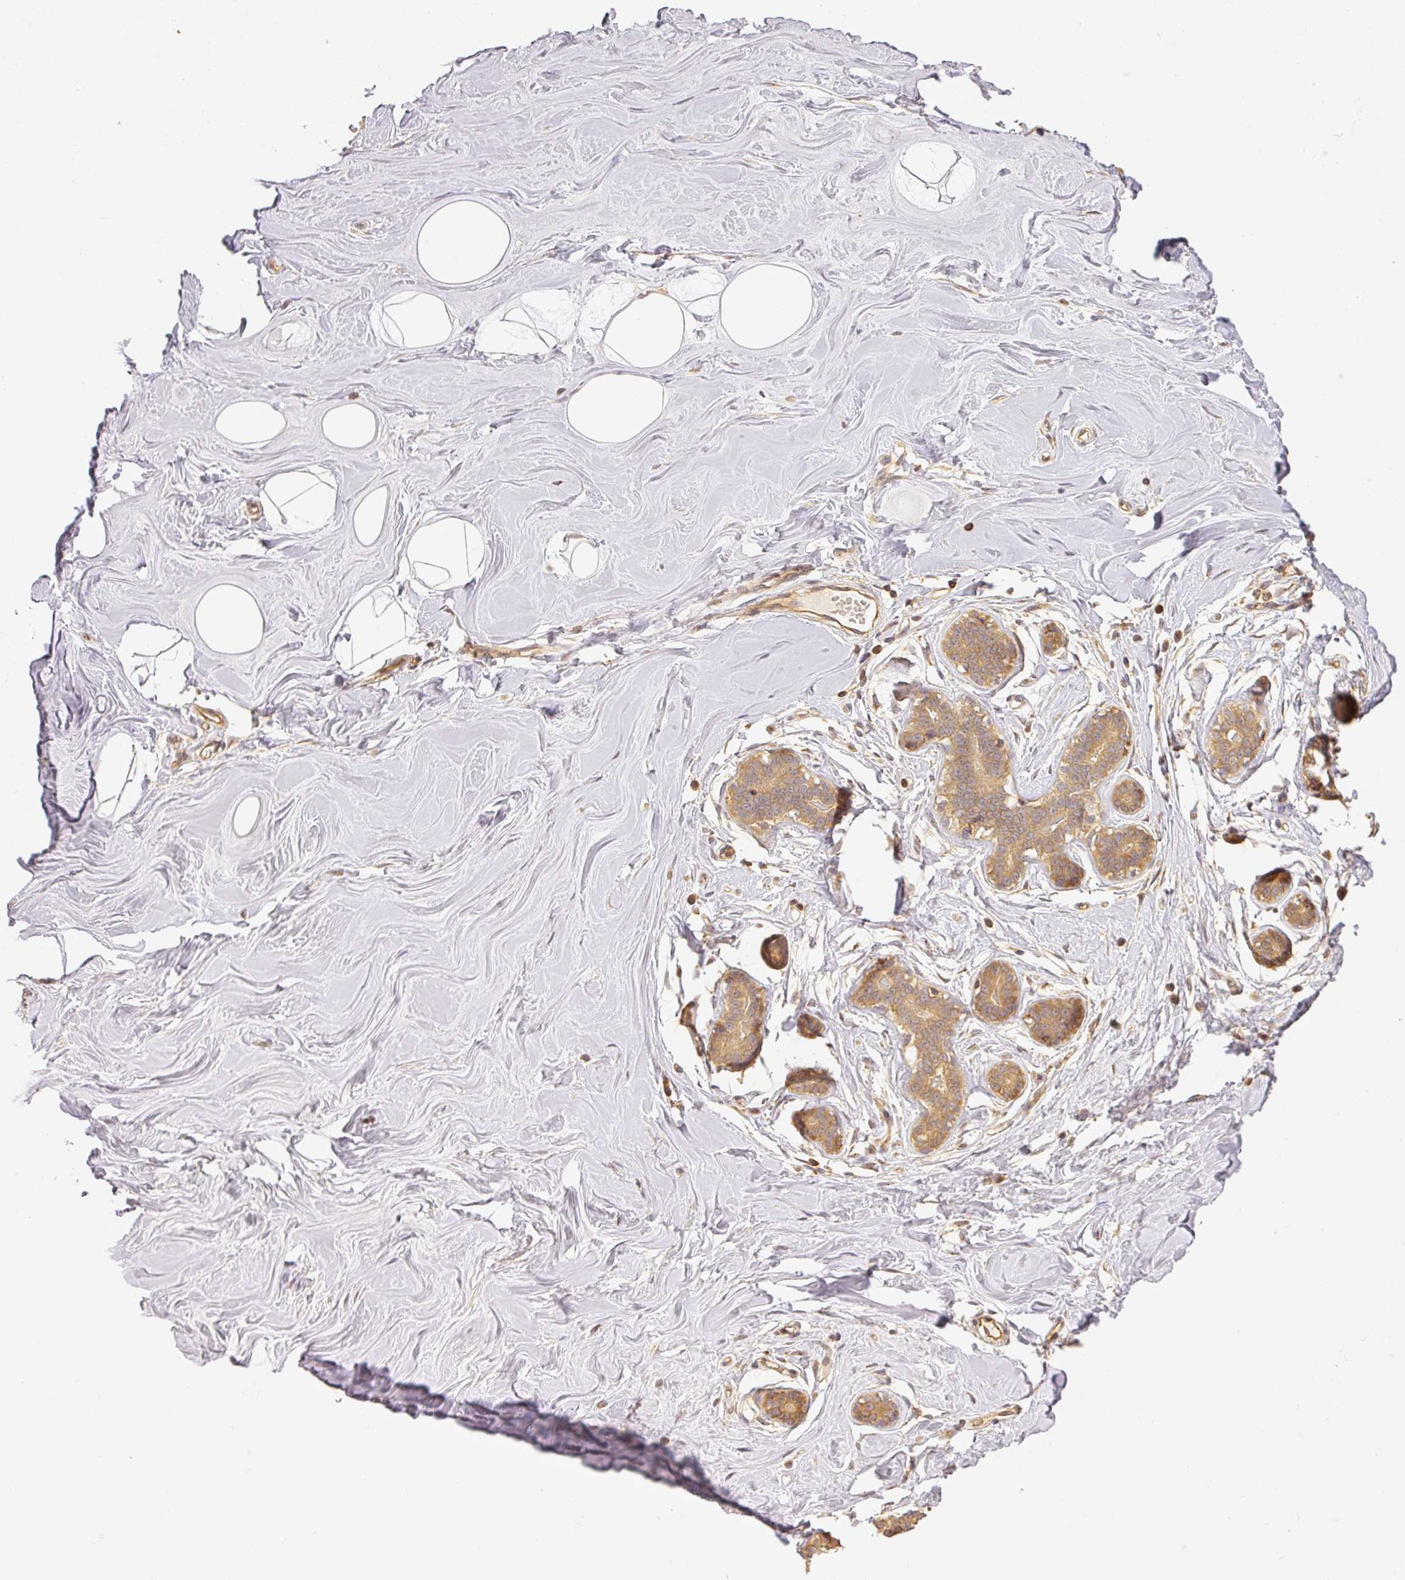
{"staining": {"intensity": "negative", "quantity": "none", "location": "none"}, "tissue": "breast", "cell_type": "Adipocytes", "image_type": "normal", "snomed": [{"axis": "morphology", "description": "Normal tissue, NOS"}, {"axis": "topography", "description": "Breast"}], "caption": "Immunohistochemistry of unremarkable human breast demonstrates no positivity in adipocytes.", "gene": "TCL1B", "patient": {"sex": "female", "age": 25}}